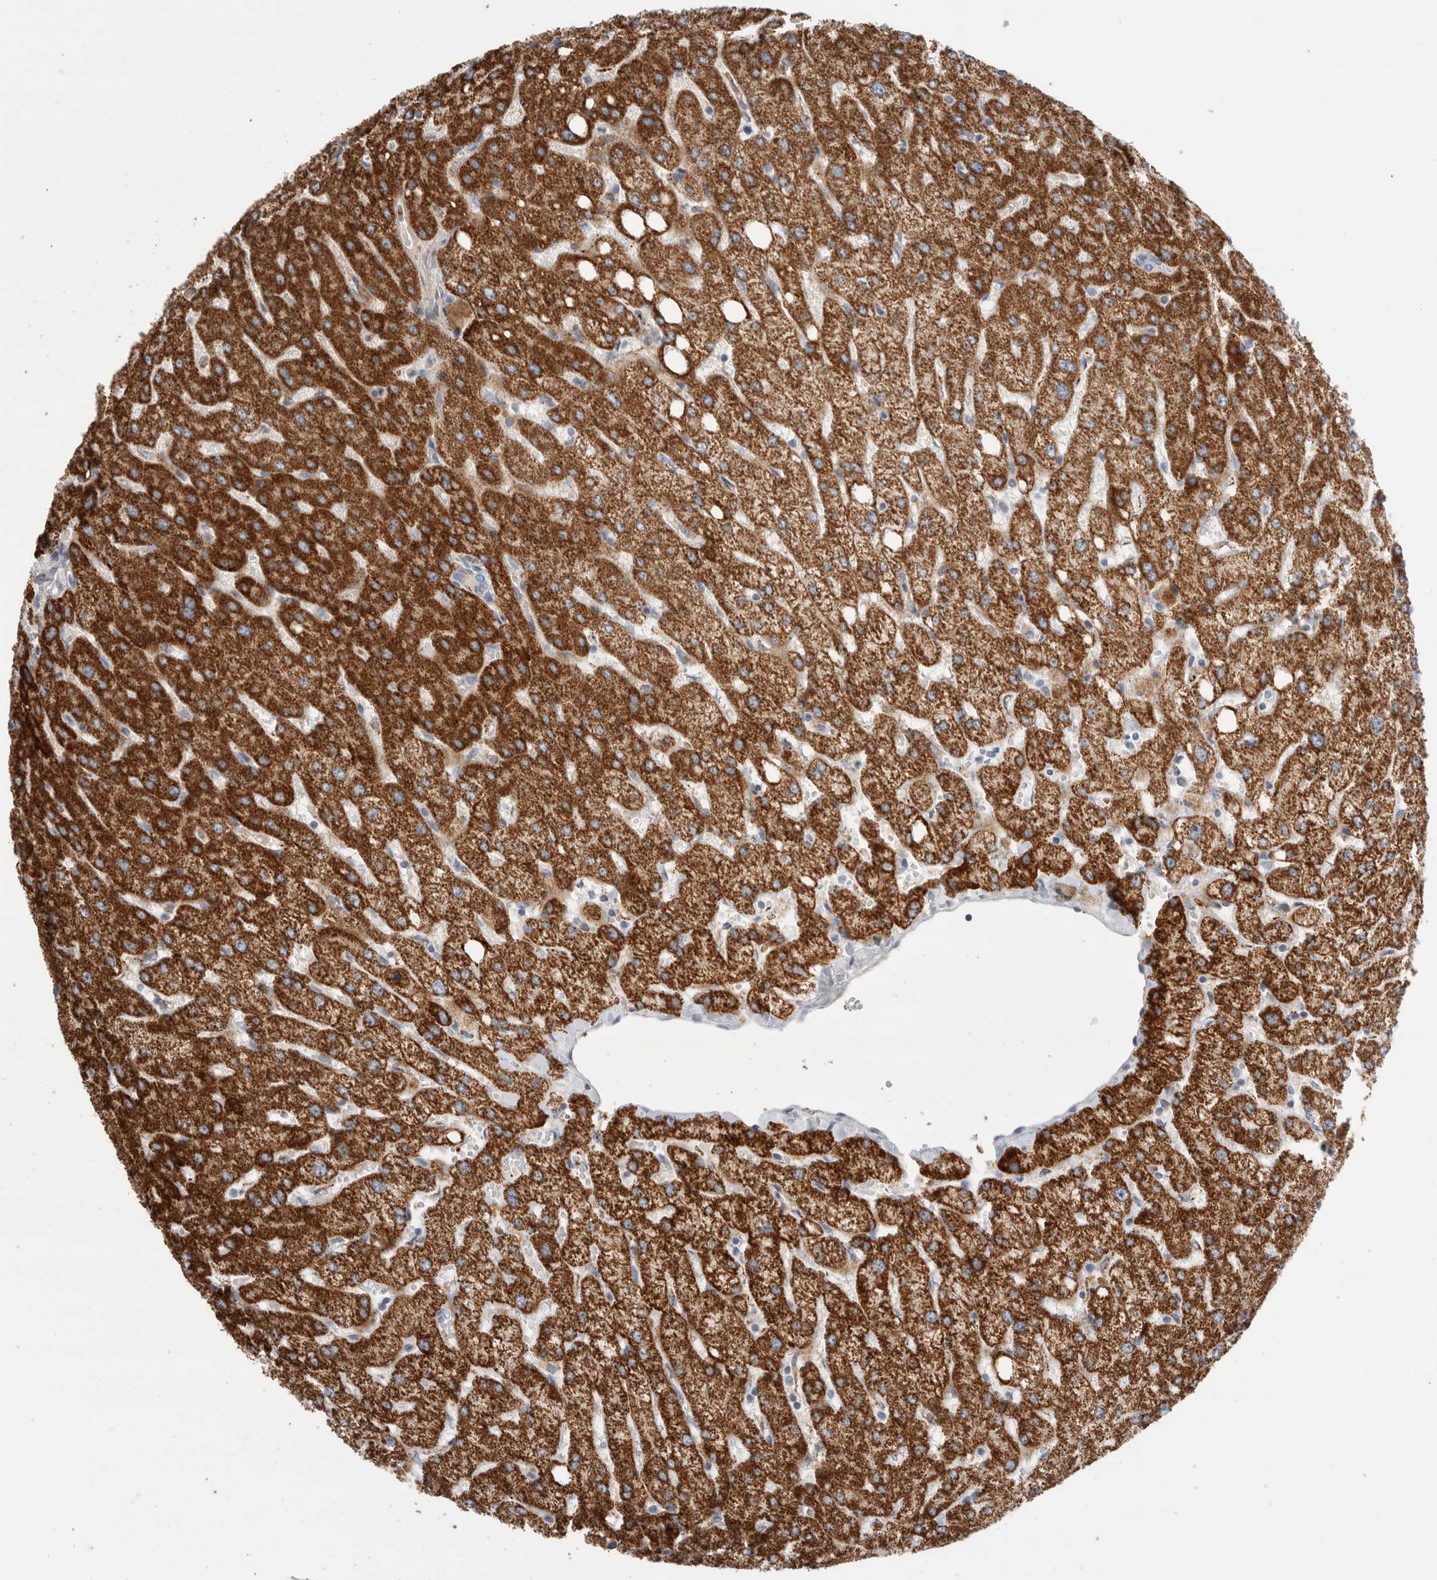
{"staining": {"intensity": "weak", "quantity": "<25%", "location": "cytoplasmic/membranous"}, "tissue": "liver", "cell_type": "Cholangiocytes", "image_type": "normal", "snomed": [{"axis": "morphology", "description": "Normal tissue, NOS"}, {"axis": "topography", "description": "Liver"}], "caption": "There is no significant positivity in cholangiocytes of liver. (Stains: DAB (3,3'-diaminobenzidine) IHC with hematoxylin counter stain, Microscopy: brightfield microscopy at high magnification).", "gene": "ECHDC2", "patient": {"sex": "female", "age": 54}}